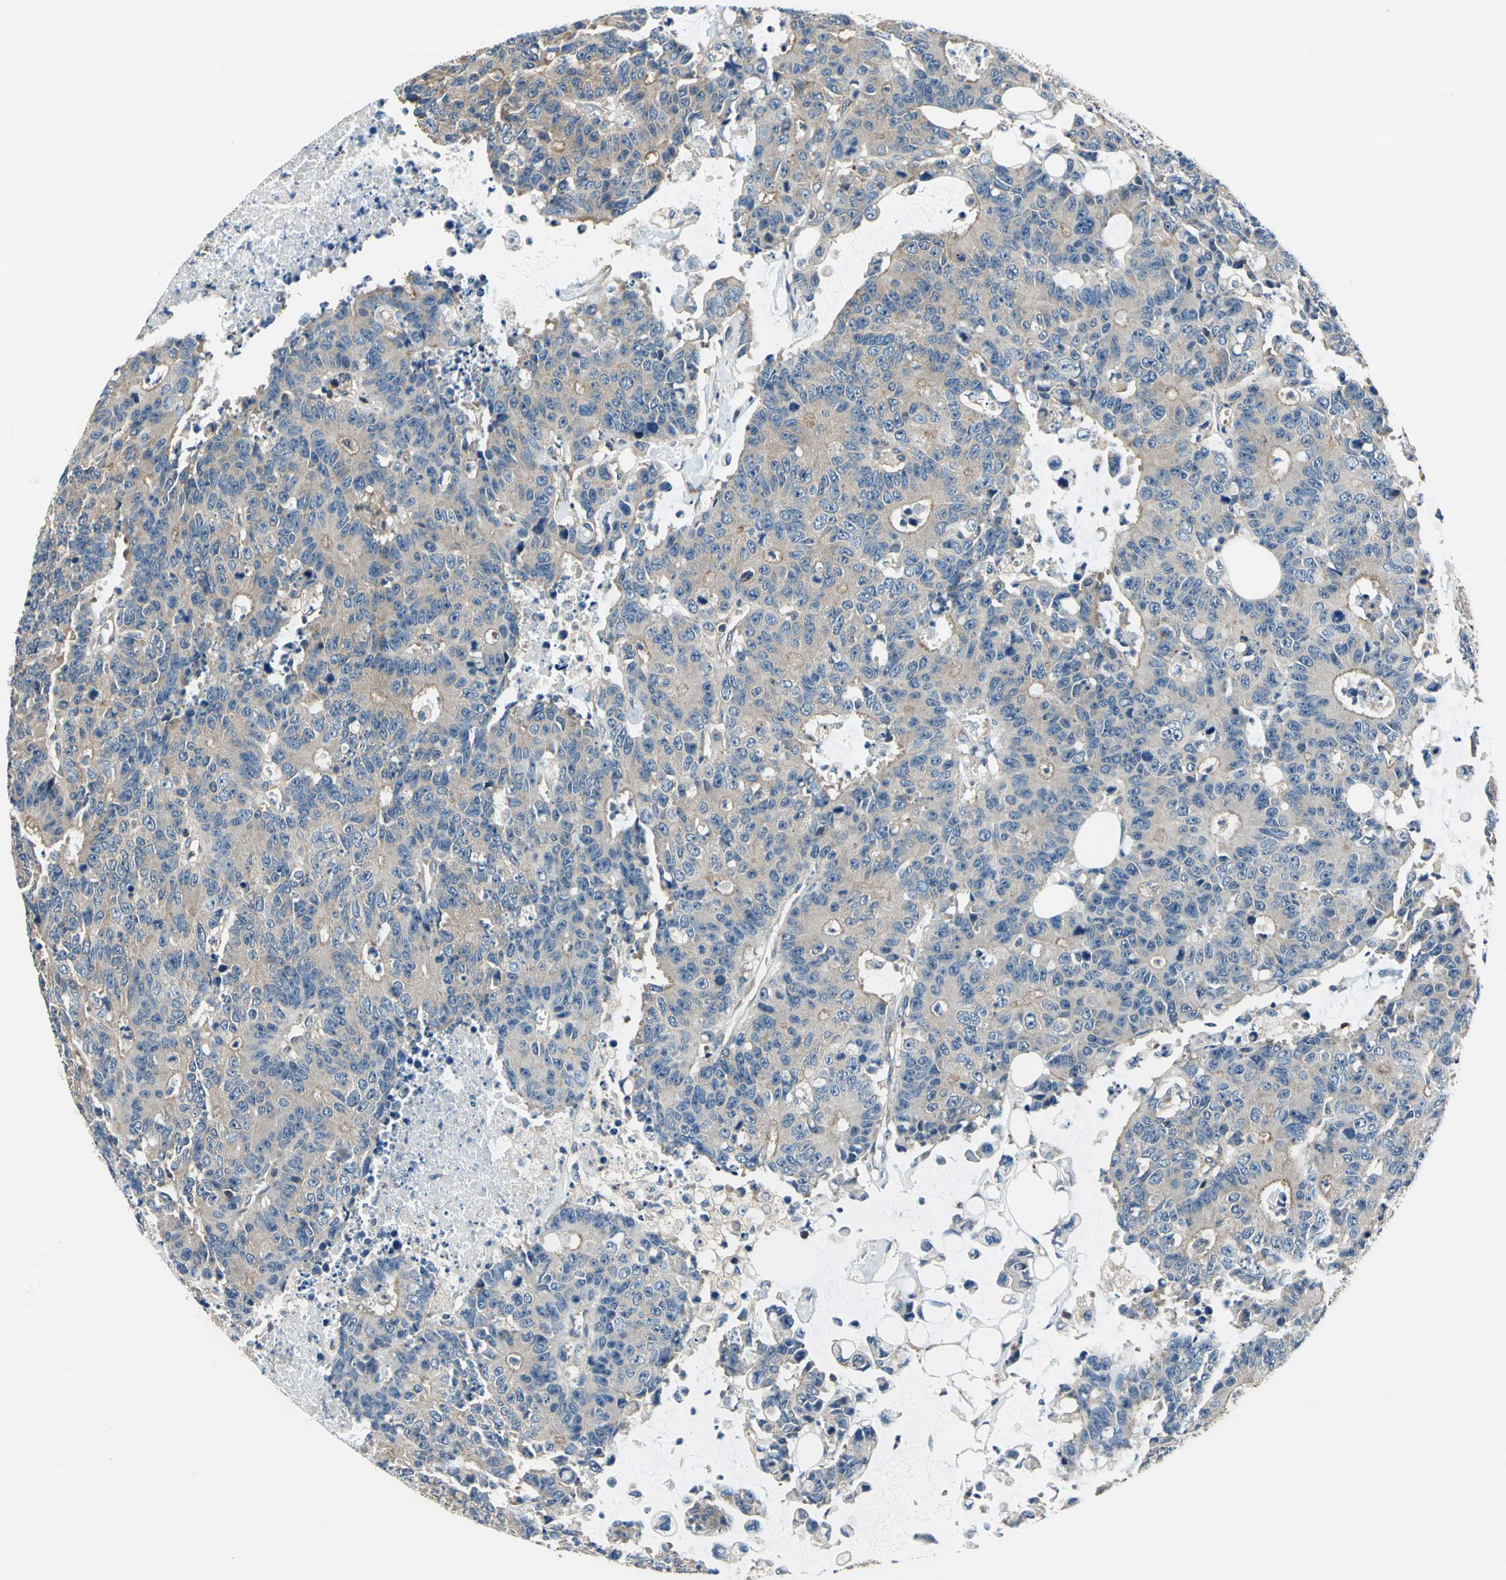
{"staining": {"intensity": "weak", "quantity": ">75%", "location": "cytoplasmic/membranous"}, "tissue": "colorectal cancer", "cell_type": "Tumor cells", "image_type": "cancer", "snomed": [{"axis": "morphology", "description": "Adenocarcinoma, NOS"}, {"axis": "topography", "description": "Colon"}], "caption": "A brown stain highlights weak cytoplasmic/membranous positivity of a protein in human colorectal cancer (adenocarcinoma) tumor cells.", "gene": "DDX3Y", "patient": {"sex": "female", "age": 86}}